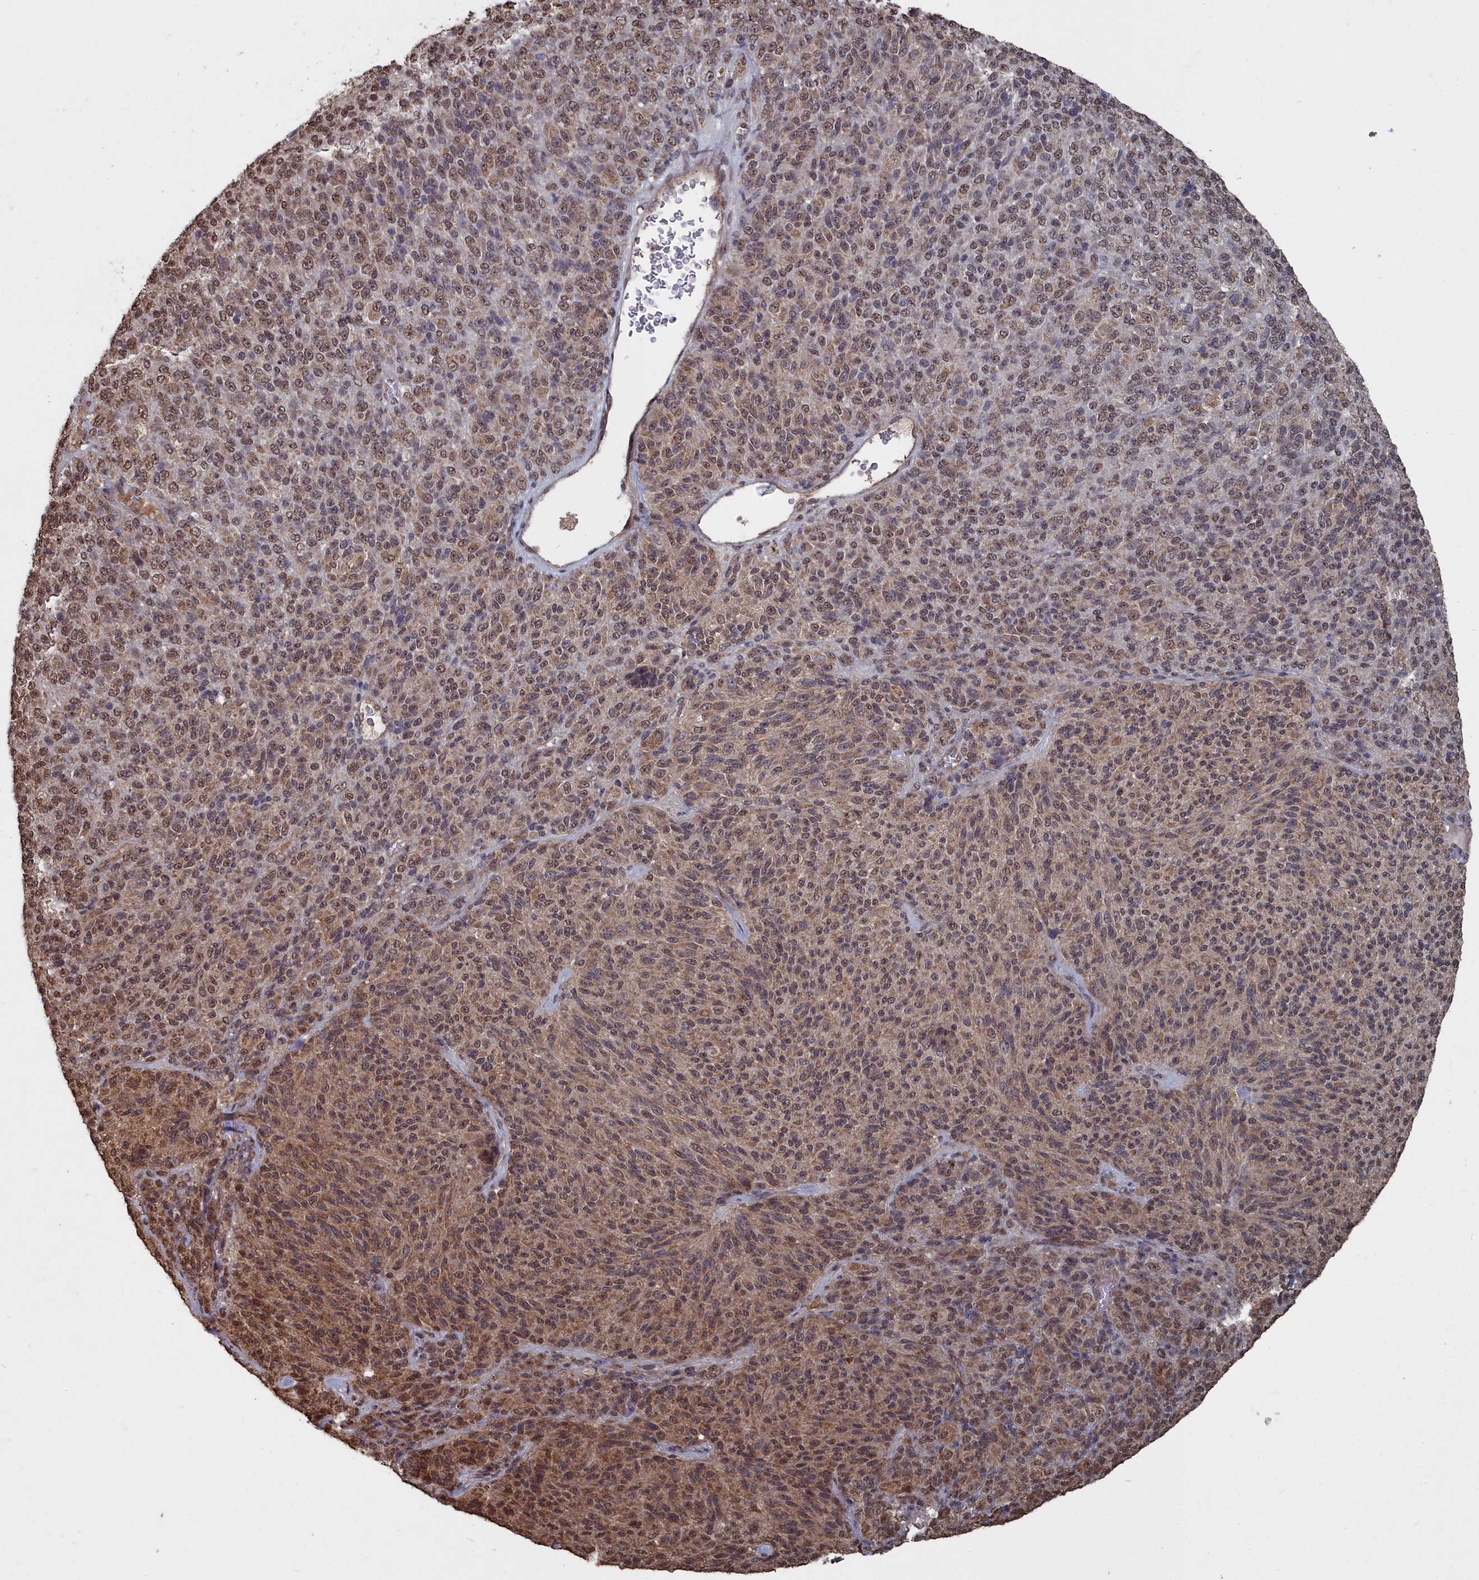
{"staining": {"intensity": "moderate", "quantity": ">75%", "location": "cytoplasmic/membranous,nuclear"}, "tissue": "melanoma", "cell_type": "Tumor cells", "image_type": "cancer", "snomed": [{"axis": "morphology", "description": "Malignant melanoma, Metastatic site"}, {"axis": "topography", "description": "Brain"}], "caption": "A photomicrograph of melanoma stained for a protein demonstrates moderate cytoplasmic/membranous and nuclear brown staining in tumor cells.", "gene": "CCNP", "patient": {"sex": "female", "age": 56}}